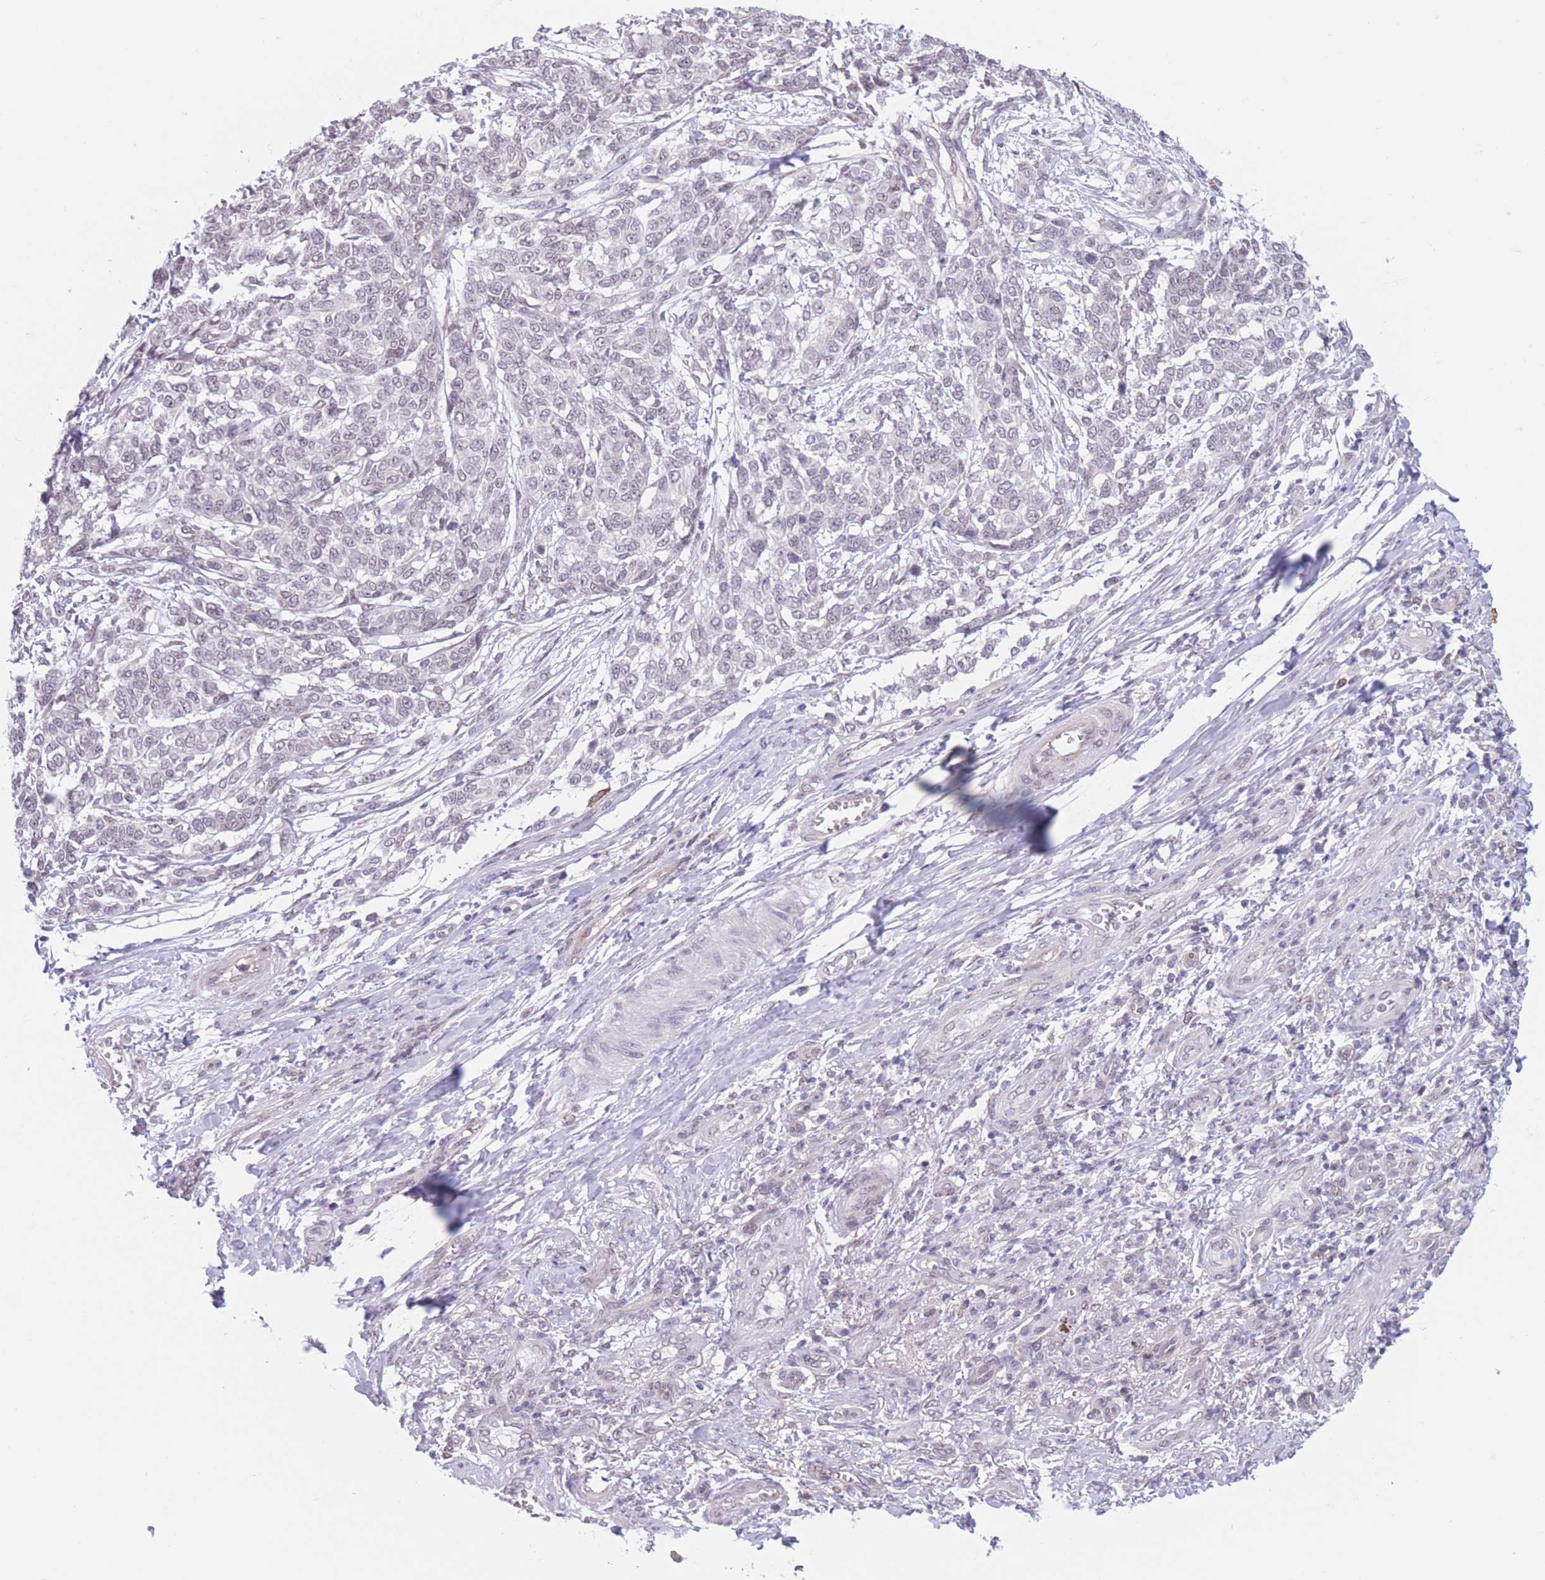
{"staining": {"intensity": "negative", "quantity": "none", "location": "none"}, "tissue": "melanoma", "cell_type": "Tumor cells", "image_type": "cancer", "snomed": [{"axis": "morphology", "description": "Malignant melanoma, NOS"}, {"axis": "topography", "description": "Skin"}], "caption": "Immunohistochemical staining of malignant melanoma shows no significant expression in tumor cells.", "gene": "PODXL", "patient": {"sex": "male", "age": 49}}